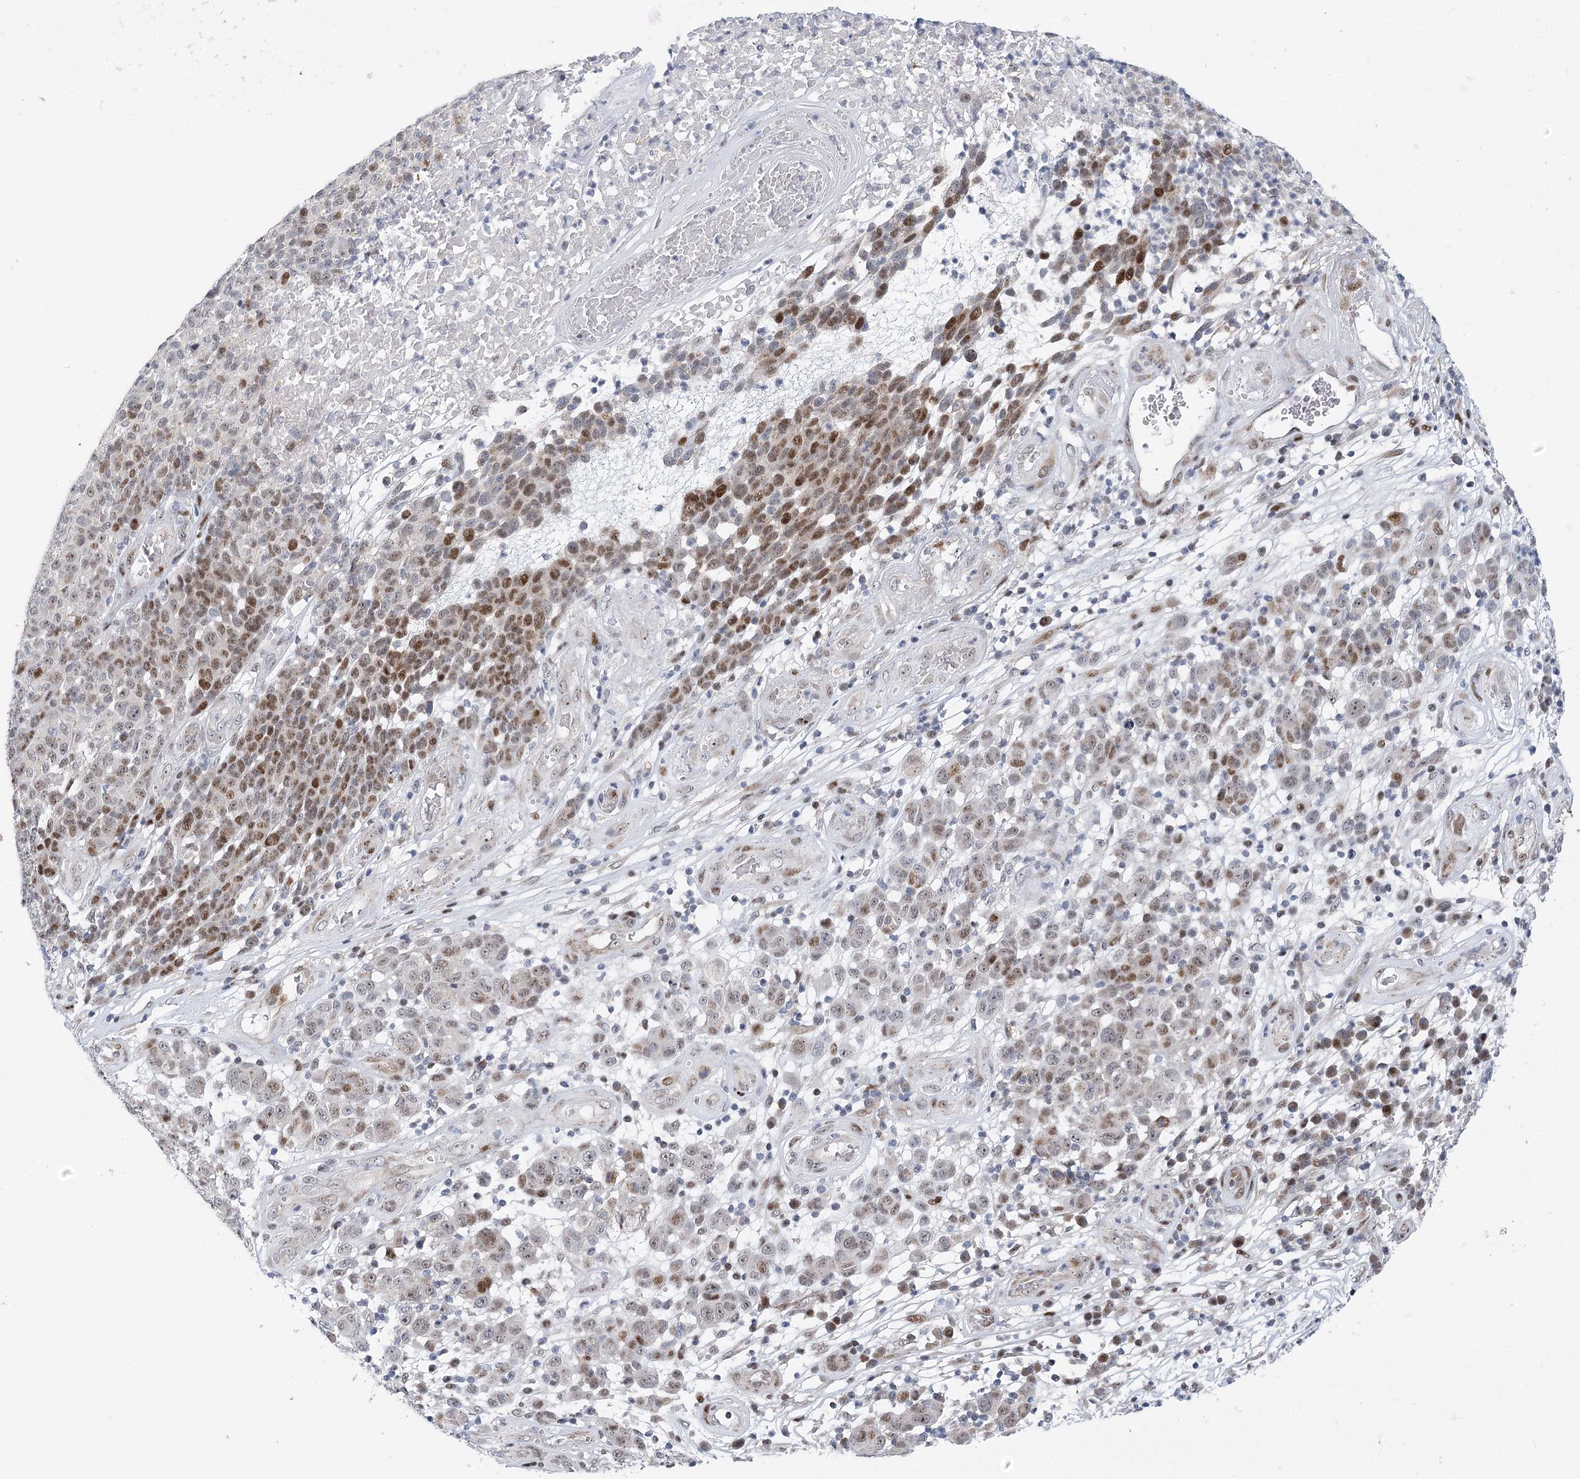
{"staining": {"intensity": "moderate", "quantity": "25%-75%", "location": "nuclear"}, "tissue": "melanoma", "cell_type": "Tumor cells", "image_type": "cancer", "snomed": [{"axis": "morphology", "description": "Malignant melanoma, NOS"}, {"axis": "topography", "description": "Skin"}], "caption": "Immunohistochemistry (IHC) of malignant melanoma displays medium levels of moderate nuclear expression in approximately 25%-75% of tumor cells.", "gene": "CAMTA1", "patient": {"sex": "male", "age": 49}}